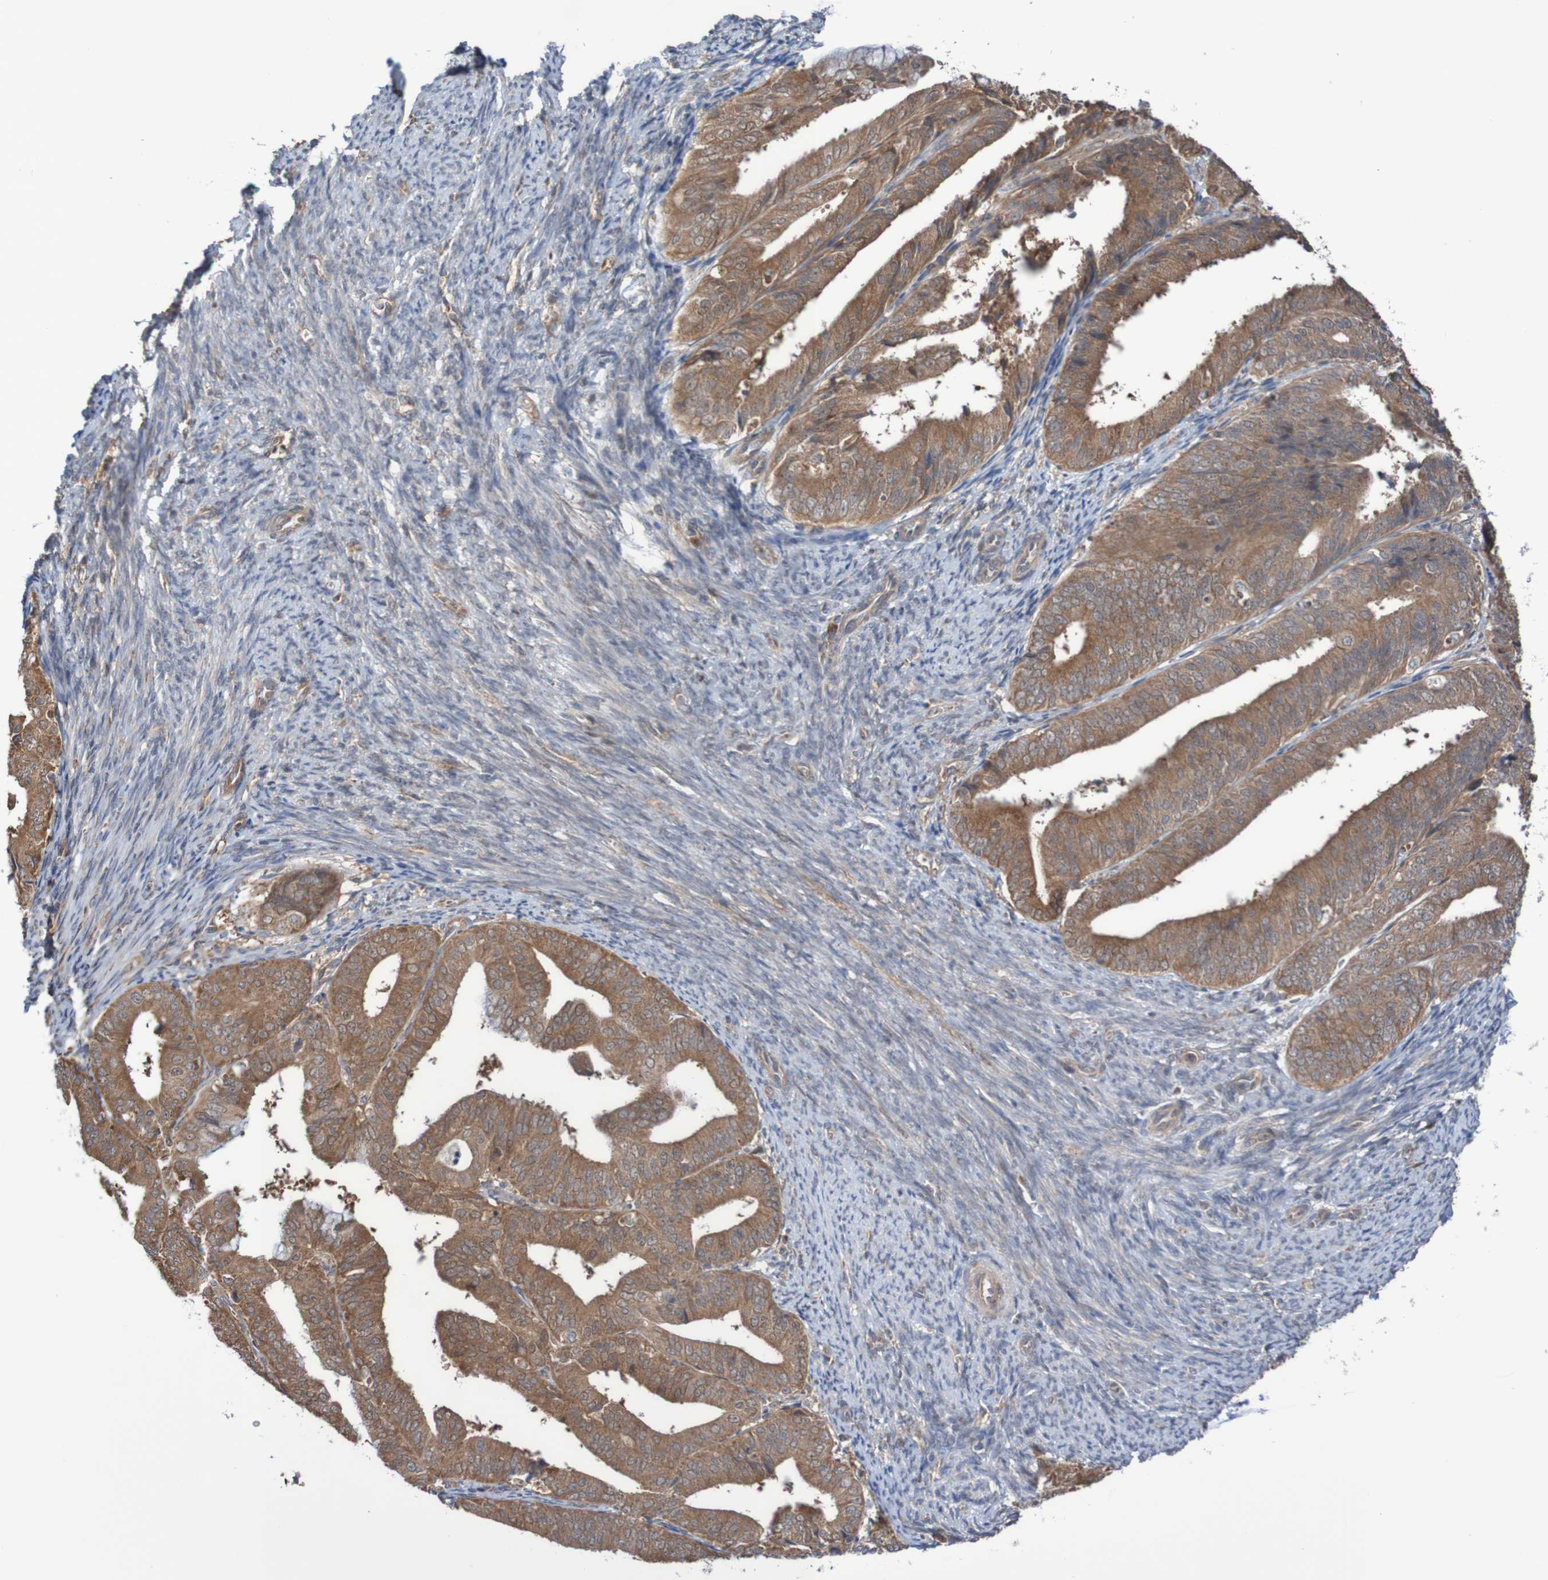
{"staining": {"intensity": "moderate", "quantity": ">75%", "location": "cytoplasmic/membranous"}, "tissue": "endometrial cancer", "cell_type": "Tumor cells", "image_type": "cancer", "snomed": [{"axis": "morphology", "description": "Adenocarcinoma, NOS"}, {"axis": "topography", "description": "Endometrium"}], "caption": "An immunohistochemistry photomicrograph of neoplastic tissue is shown. Protein staining in brown labels moderate cytoplasmic/membranous positivity in endometrial cancer (adenocarcinoma) within tumor cells.", "gene": "PHPT1", "patient": {"sex": "female", "age": 63}}